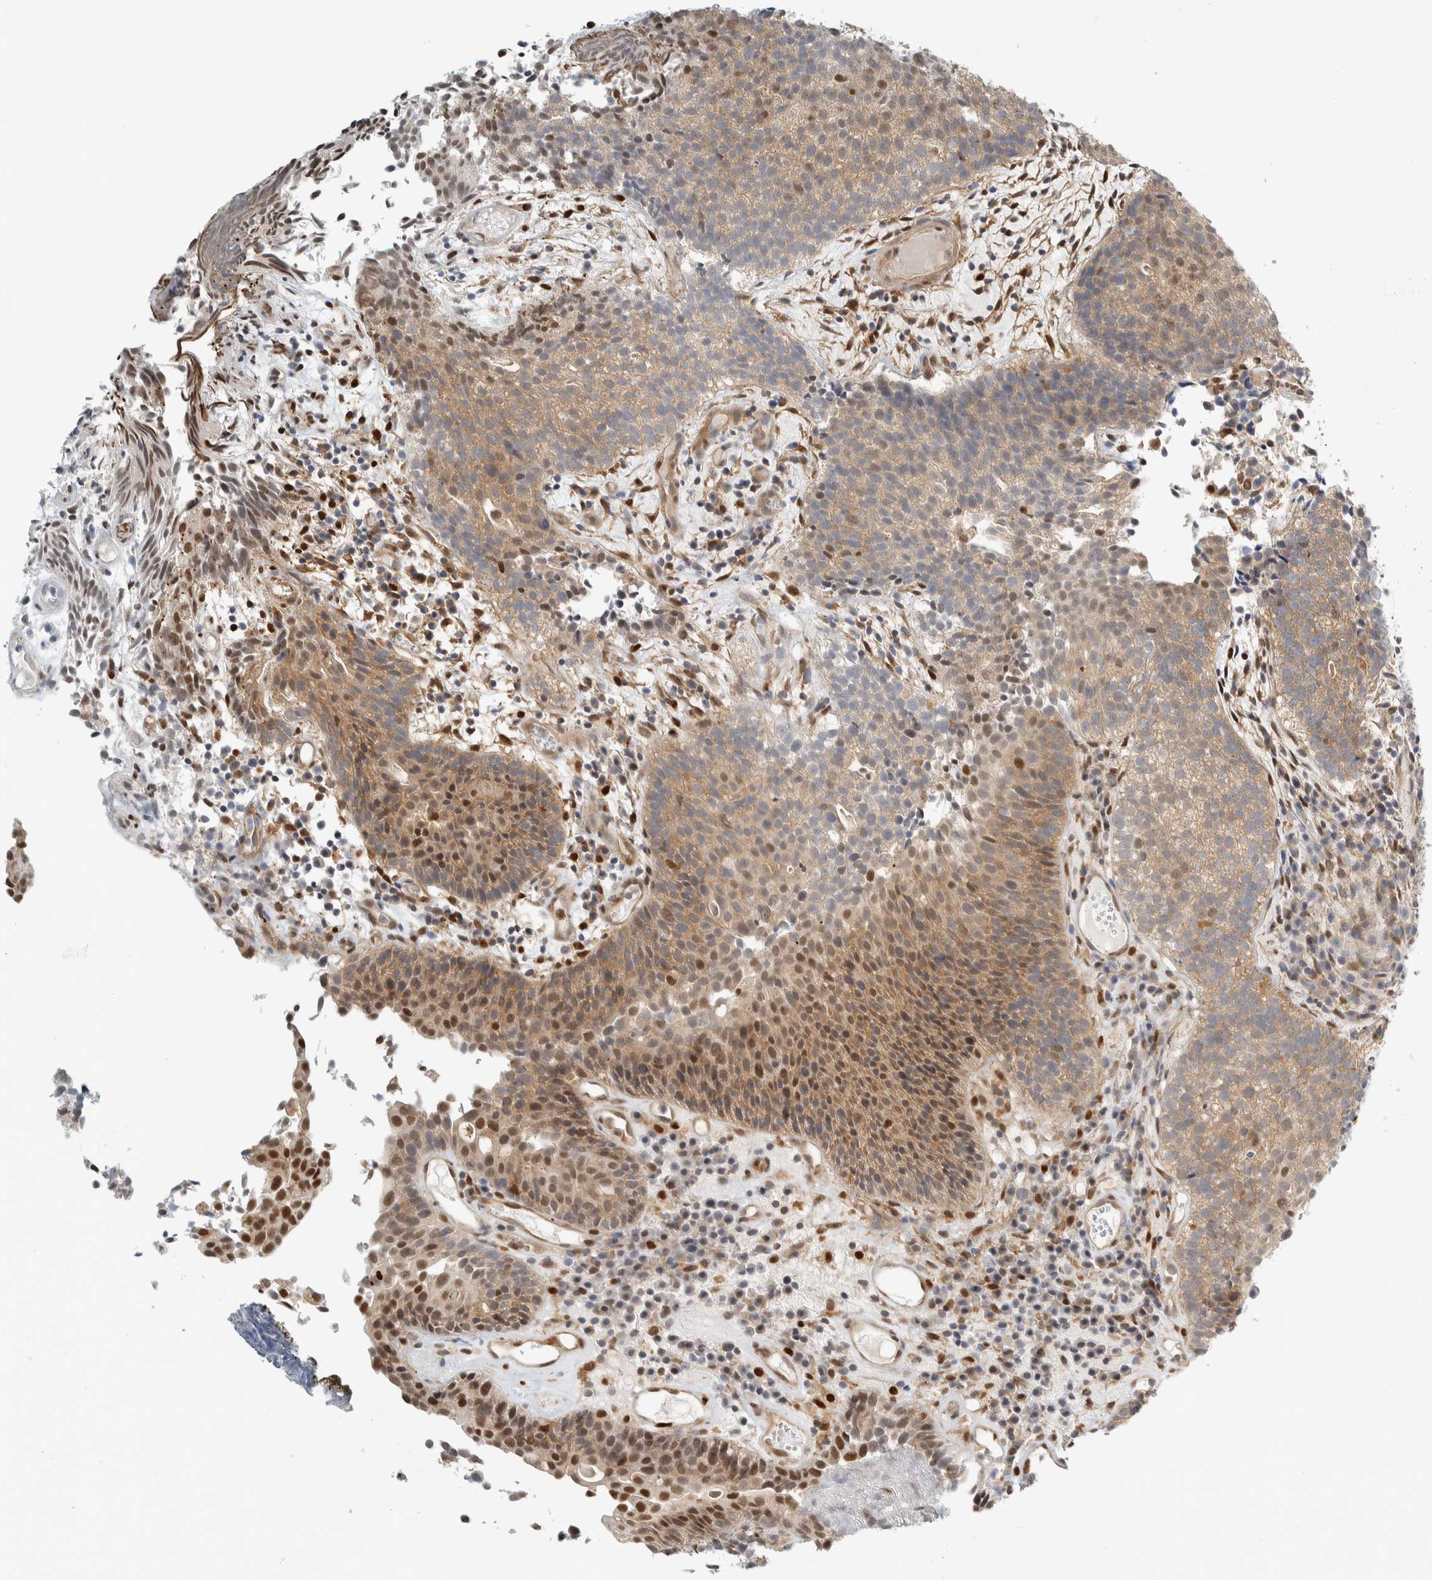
{"staining": {"intensity": "strong", "quantity": ">75%", "location": "cytoplasmic/membranous,nuclear"}, "tissue": "urothelial cancer", "cell_type": "Tumor cells", "image_type": "cancer", "snomed": [{"axis": "morphology", "description": "Urothelial carcinoma, Low grade"}, {"axis": "topography", "description": "Urinary bladder"}], "caption": "Protein staining displays strong cytoplasmic/membranous and nuclear expression in approximately >75% of tumor cells in urothelial cancer.", "gene": "TFE3", "patient": {"sex": "male", "age": 86}}